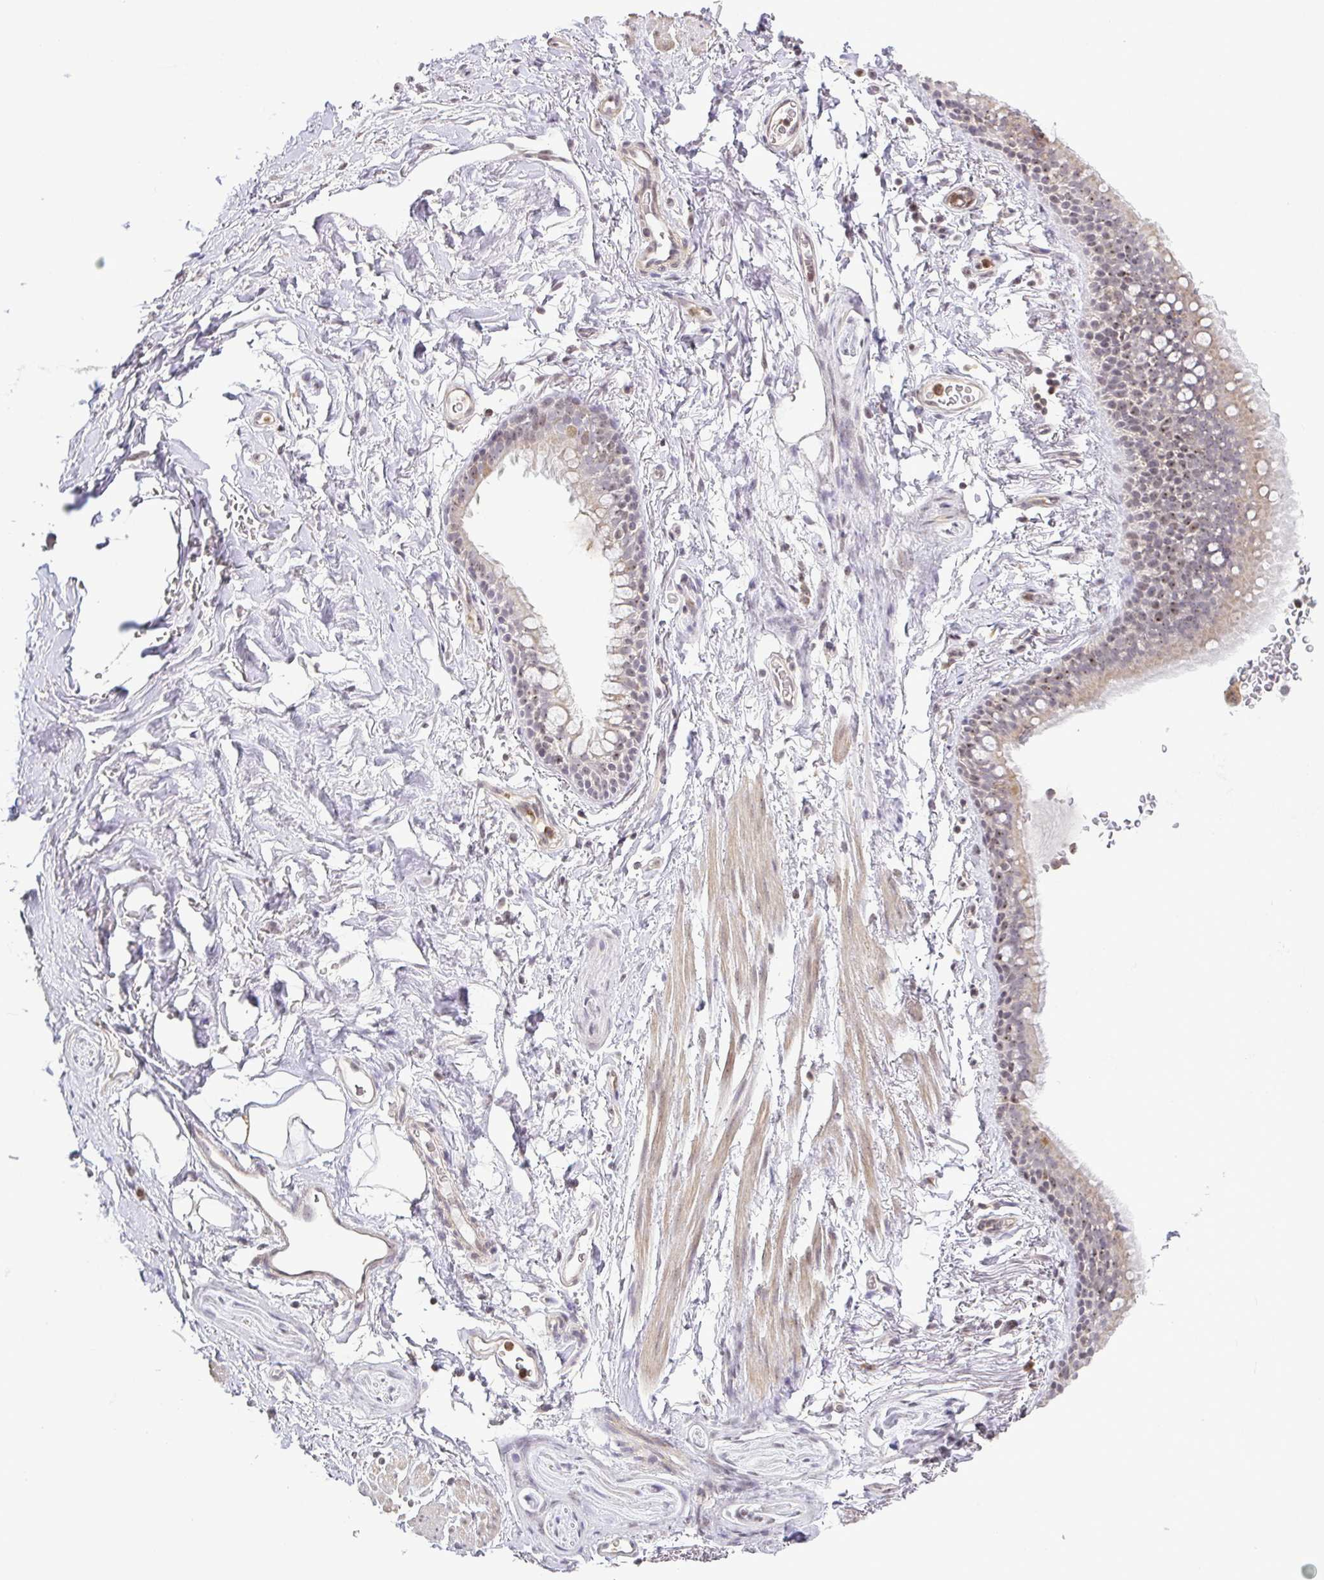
{"staining": {"intensity": "negative", "quantity": "none", "location": "none"}, "tissue": "adipose tissue", "cell_type": "Adipocytes", "image_type": "normal", "snomed": [{"axis": "morphology", "description": "Normal tissue, NOS"}, {"axis": "topography", "description": "Lymph node"}, {"axis": "topography", "description": "Cartilage tissue"}, {"axis": "topography", "description": "Bronchus"}], "caption": "Protein analysis of normal adipose tissue demonstrates no significant expression in adipocytes. Nuclei are stained in blue.", "gene": "RSL24D1", "patient": {"sex": "female", "age": 70}}